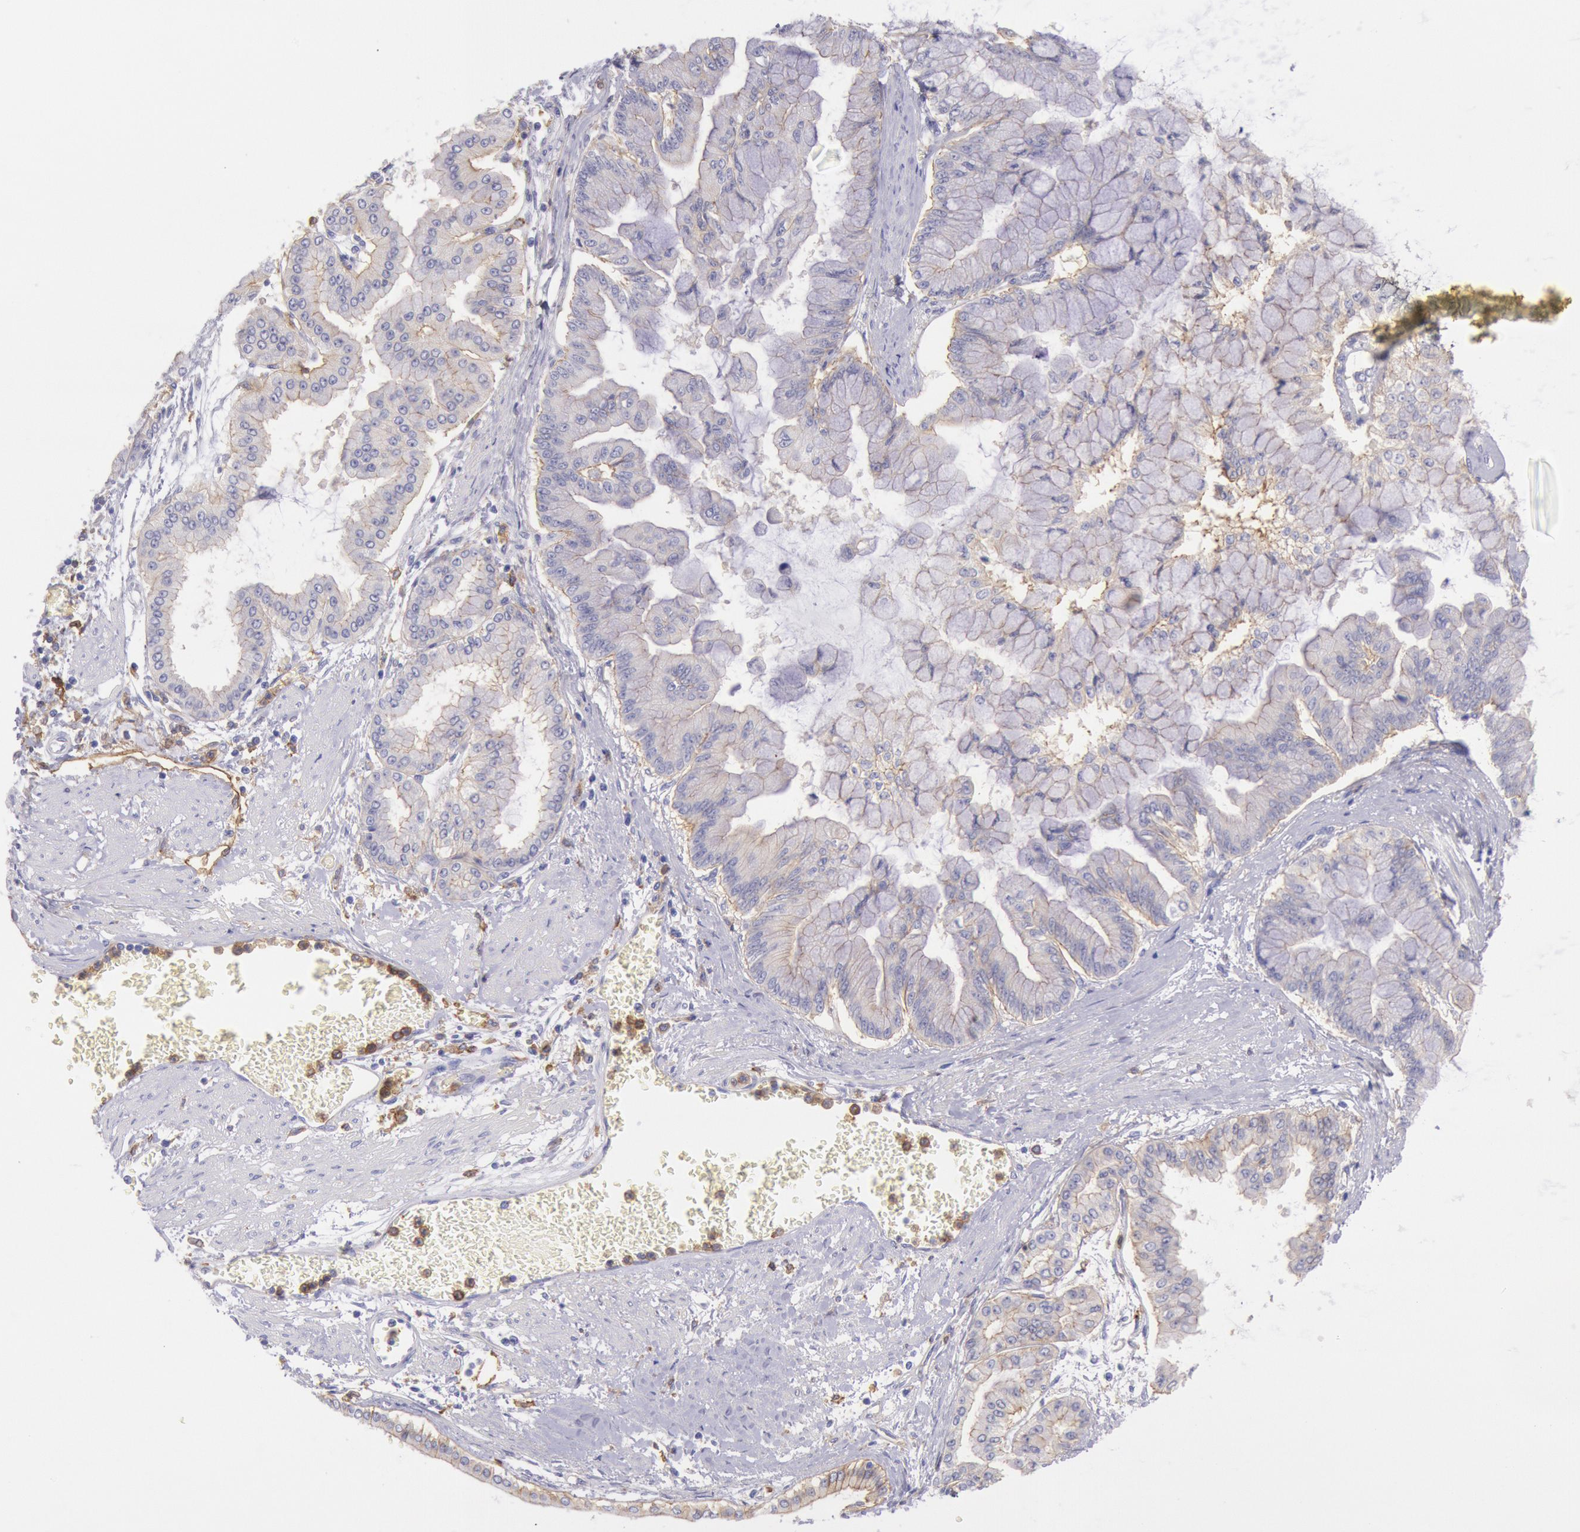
{"staining": {"intensity": "weak", "quantity": "25%-75%", "location": "cytoplasmic/membranous"}, "tissue": "liver cancer", "cell_type": "Tumor cells", "image_type": "cancer", "snomed": [{"axis": "morphology", "description": "Cholangiocarcinoma"}, {"axis": "topography", "description": "Liver"}], "caption": "Human liver cancer stained with a brown dye reveals weak cytoplasmic/membranous positive staining in approximately 25%-75% of tumor cells.", "gene": "LYN", "patient": {"sex": "female", "age": 79}}